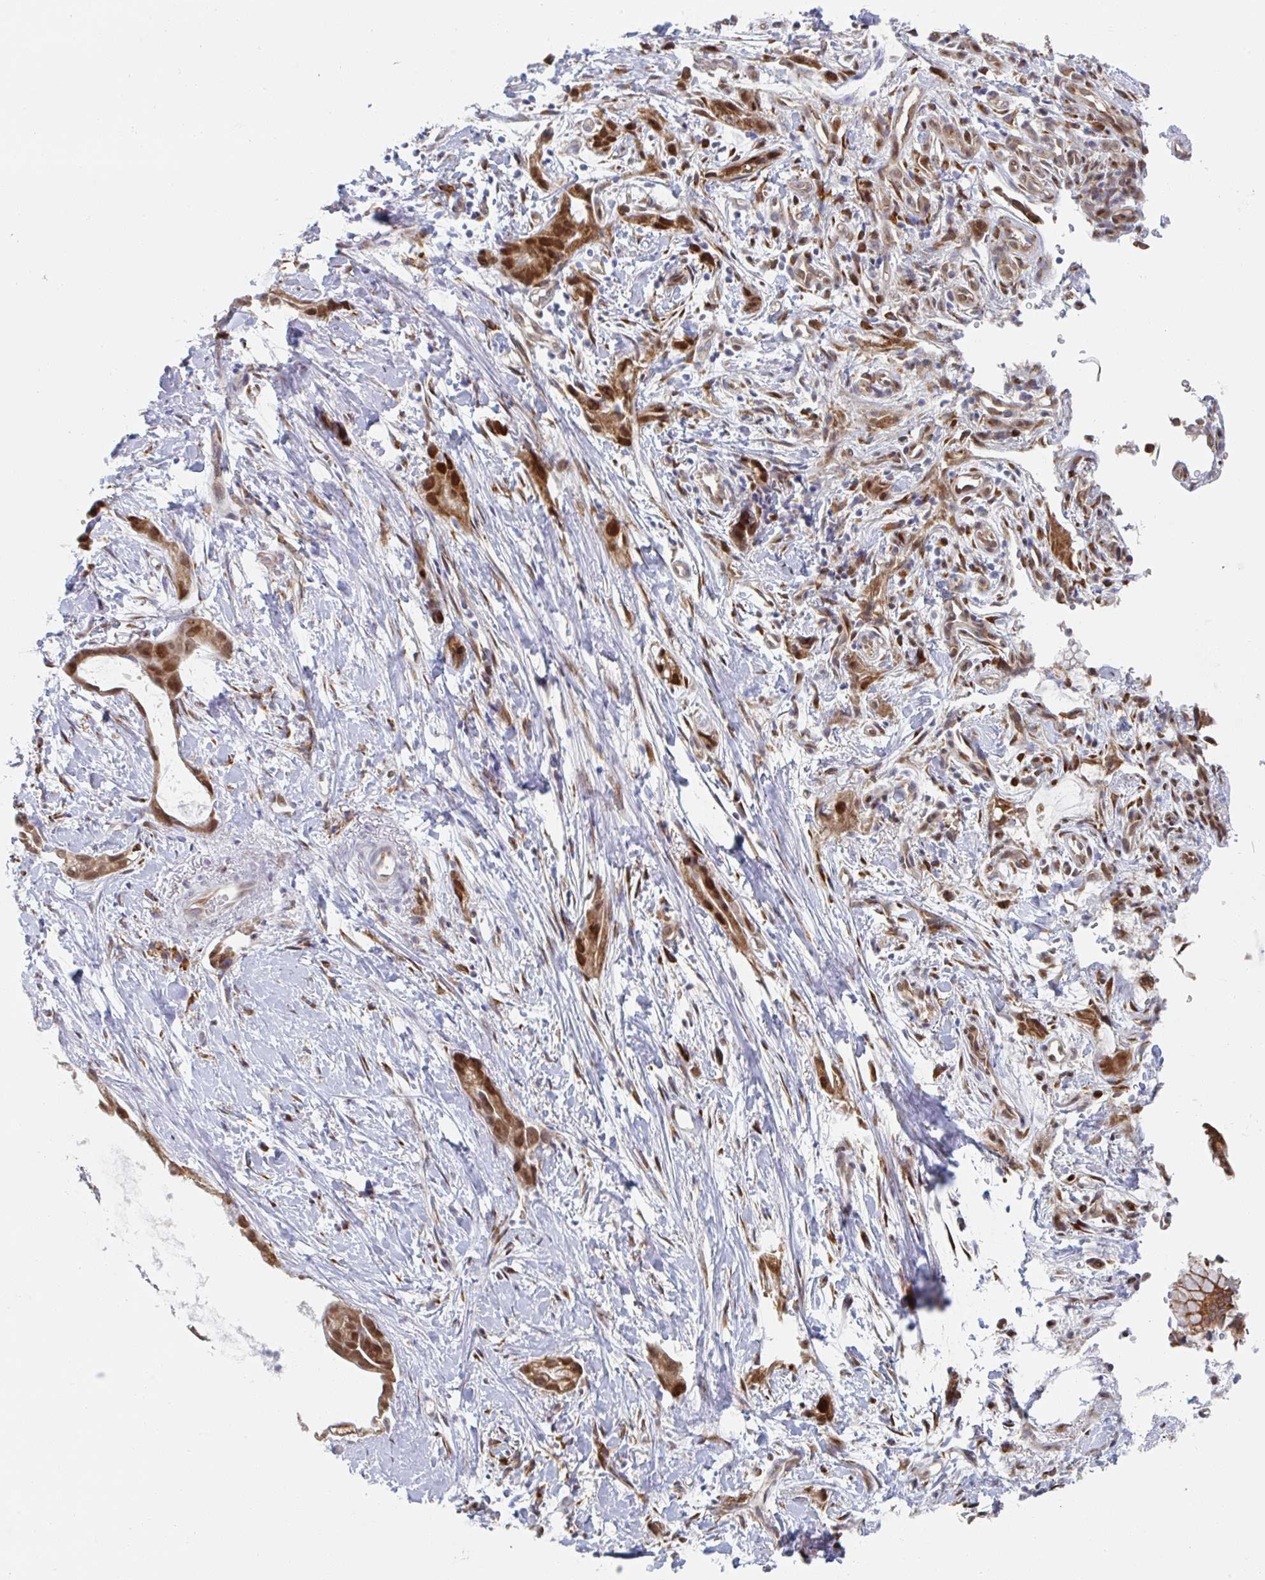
{"staining": {"intensity": "moderate", "quantity": ">75%", "location": "cytoplasmic/membranous,nuclear"}, "tissue": "stomach cancer", "cell_type": "Tumor cells", "image_type": "cancer", "snomed": [{"axis": "morphology", "description": "Adenocarcinoma, NOS"}, {"axis": "topography", "description": "Stomach"}], "caption": "There is medium levels of moderate cytoplasmic/membranous and nuclear staining in tumor cells of stomach cancer, as demonstrated by immunohistochemical staining (brown color).", "gene": "TRAPPC10", "patient": {"sex": "male", "age": 55}}